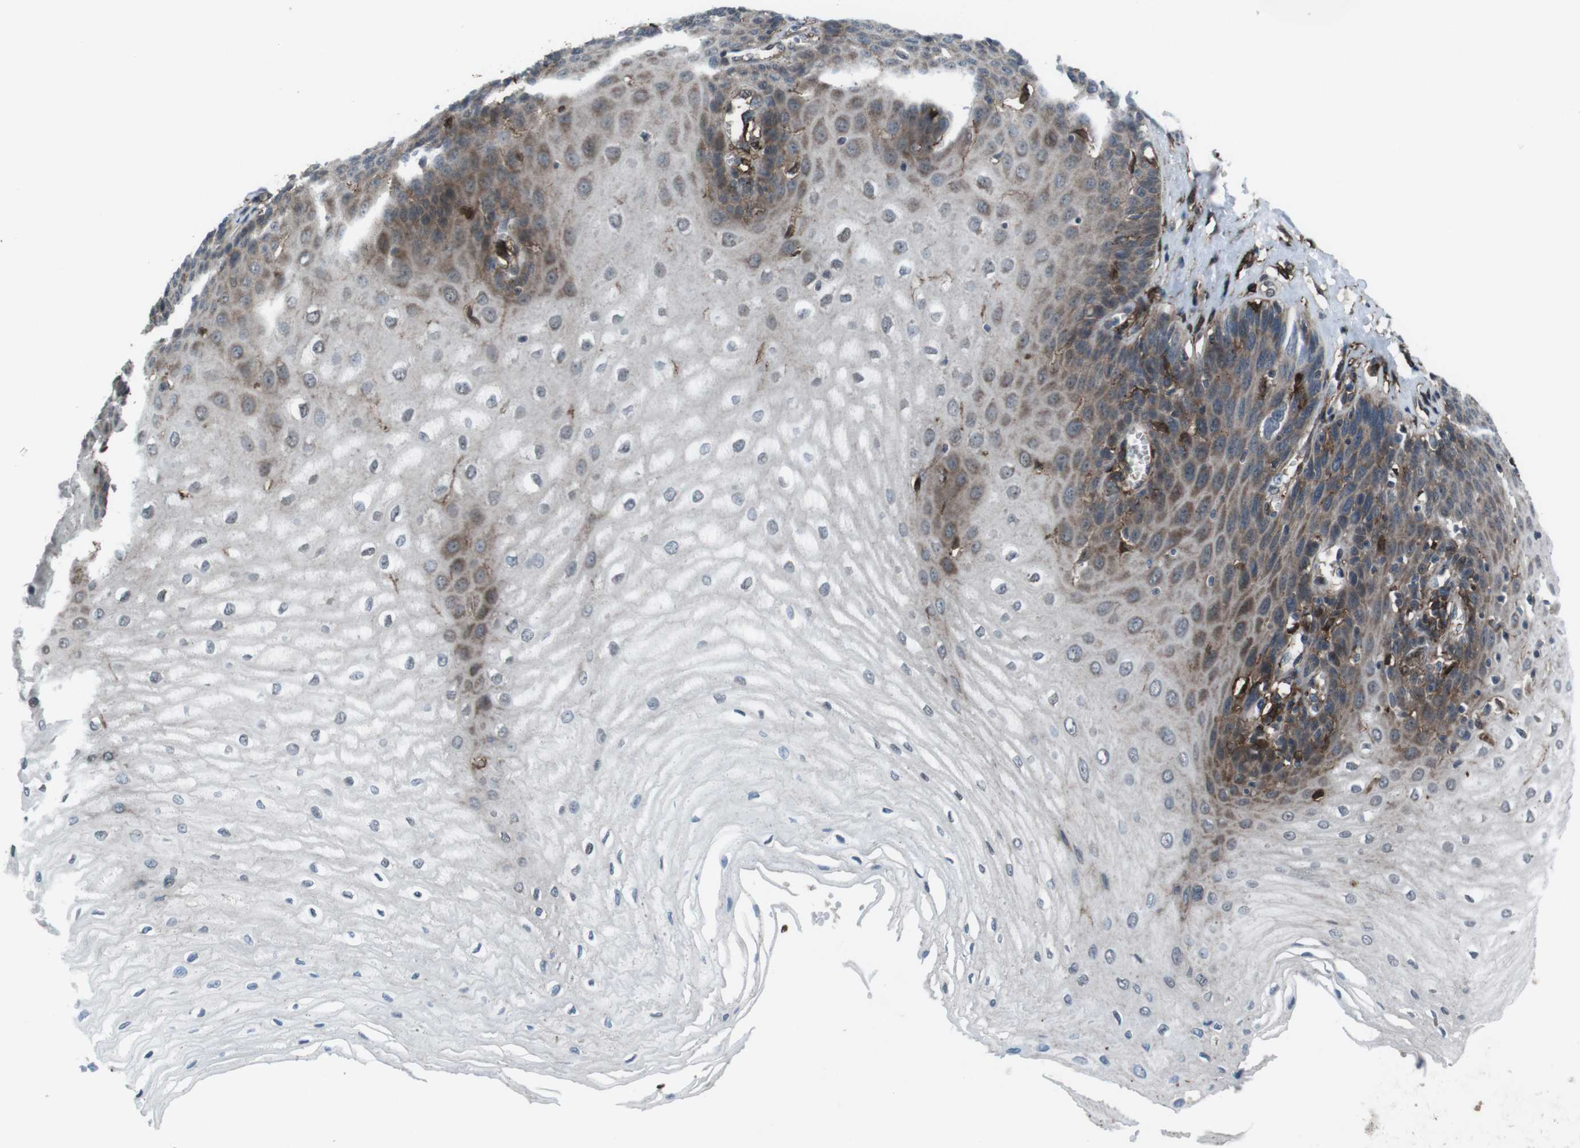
{"staining": {"intensity": "moderate", "quantity": "25%-75%", "location": "cytoplasmic/membranous"}, "tissue": "esophagus", "cell_type": "Squamous epithelial cells", "image_type": "normal", "snomed": [{"axis": "morphology", "description": "Normal tissue, NOS"}, {"axis": "morphology", "description": "Squamous cell carcinoma, NOS"}, {"axis": "topography", "description": "Esophagus"}], "caption": "An immunohistochemistry image of benign tissue is shown. Protein staining in brown highlights moderate cytoplasmic/membranous positivity in esophagus within squamous epithelial cells.", "gene": "GDF10", "patient": {"sex": "male", "age": 65}}